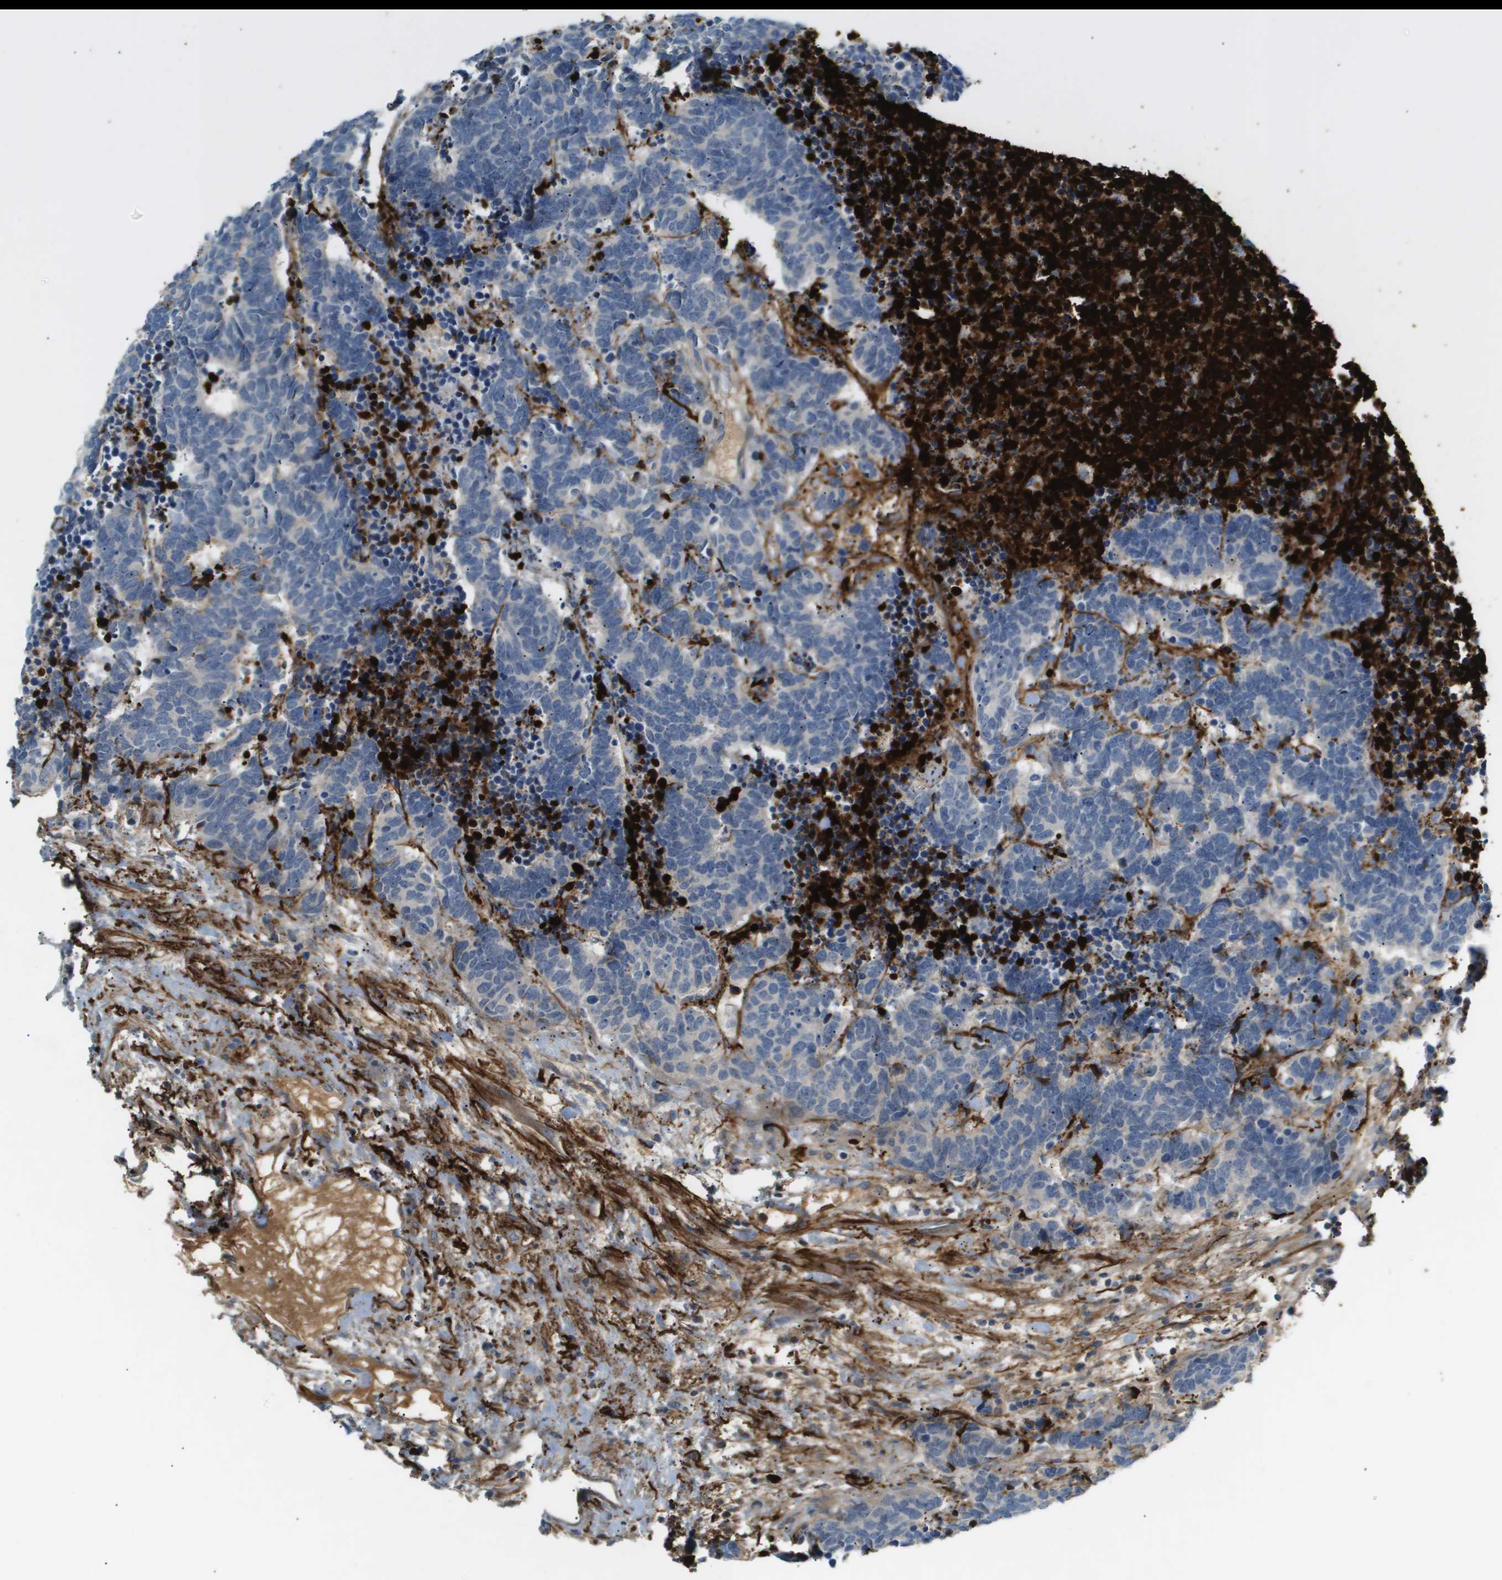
{"staining": {"intensity": "negative", "quantity": "none", "location": "none"}, "tissue": "carcinoid", "cell_type": "Tumor cells", "image_type": "cancer", "snomed": [{"axis": "morphology", "description": "Carcinoma, NOS"}, {"axis": "morphology", "description": "Carcinoid, malignant, NOS"}, {"axis": "topography", "description": "Urinary bladder"}], "caption": "Carcinoid was stained to show a protein in brown. There is no significant staining in tumor cells.", "gene": "VTN", "patient": {"sex": "male", "age": 57}}